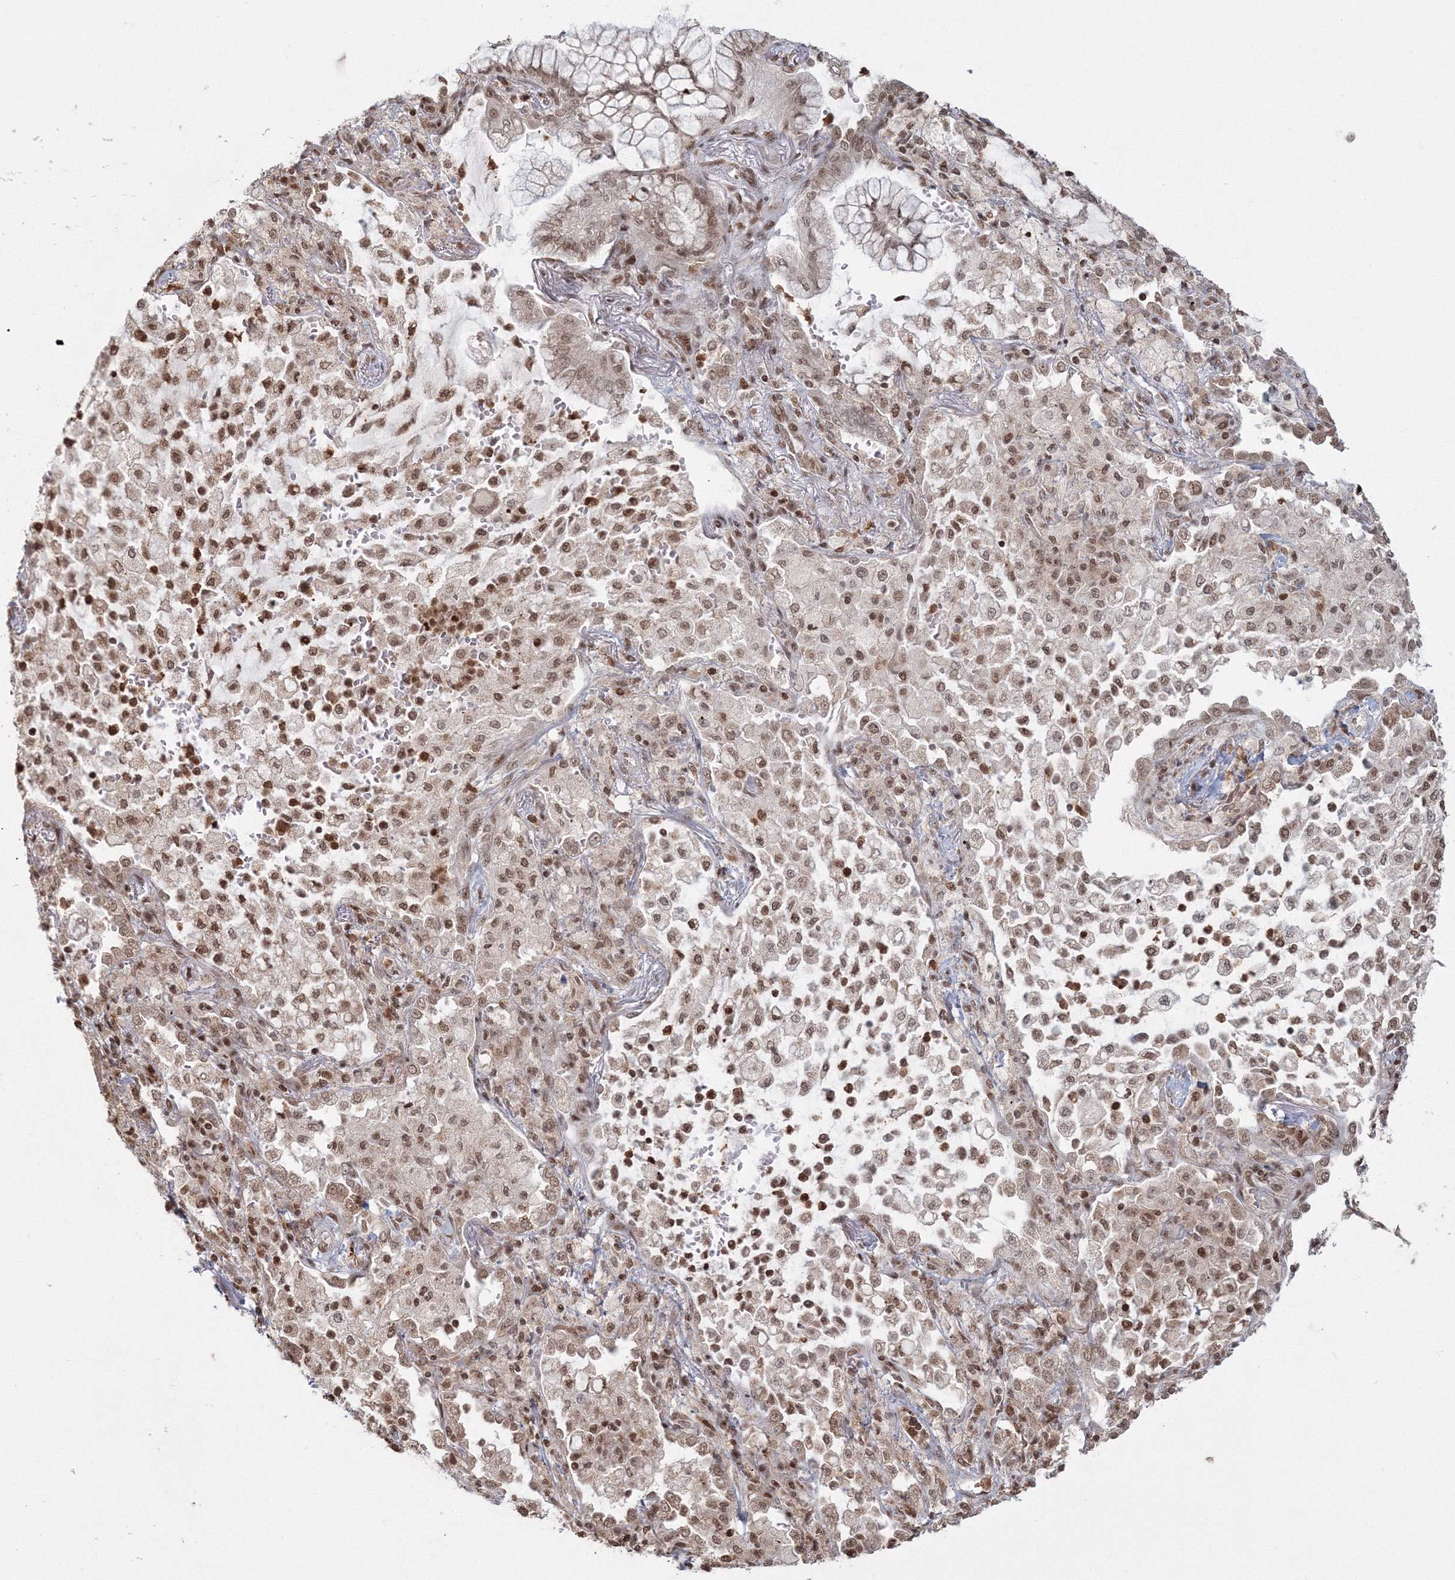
{"staining": {"intensity": "moderate", "quantity": ">75%", "location": "nuclear"}, "tissue": "lung cancer", "cell_type": "Tumor cells", "image_type": "cancer", "snomed": [{"axis": "morphology", "description": "Adenocarcinoma, NOS"}, {"axis": "topography", "description": "Lung"}], "caption": "Brown immunohistochemical staining in adenocarcinoma (lung) shows moderate nuclear staining in approximately >75% of tumor cells.", "gene": "KIF20A", "patient": {"sex": "female", "age": 70}}